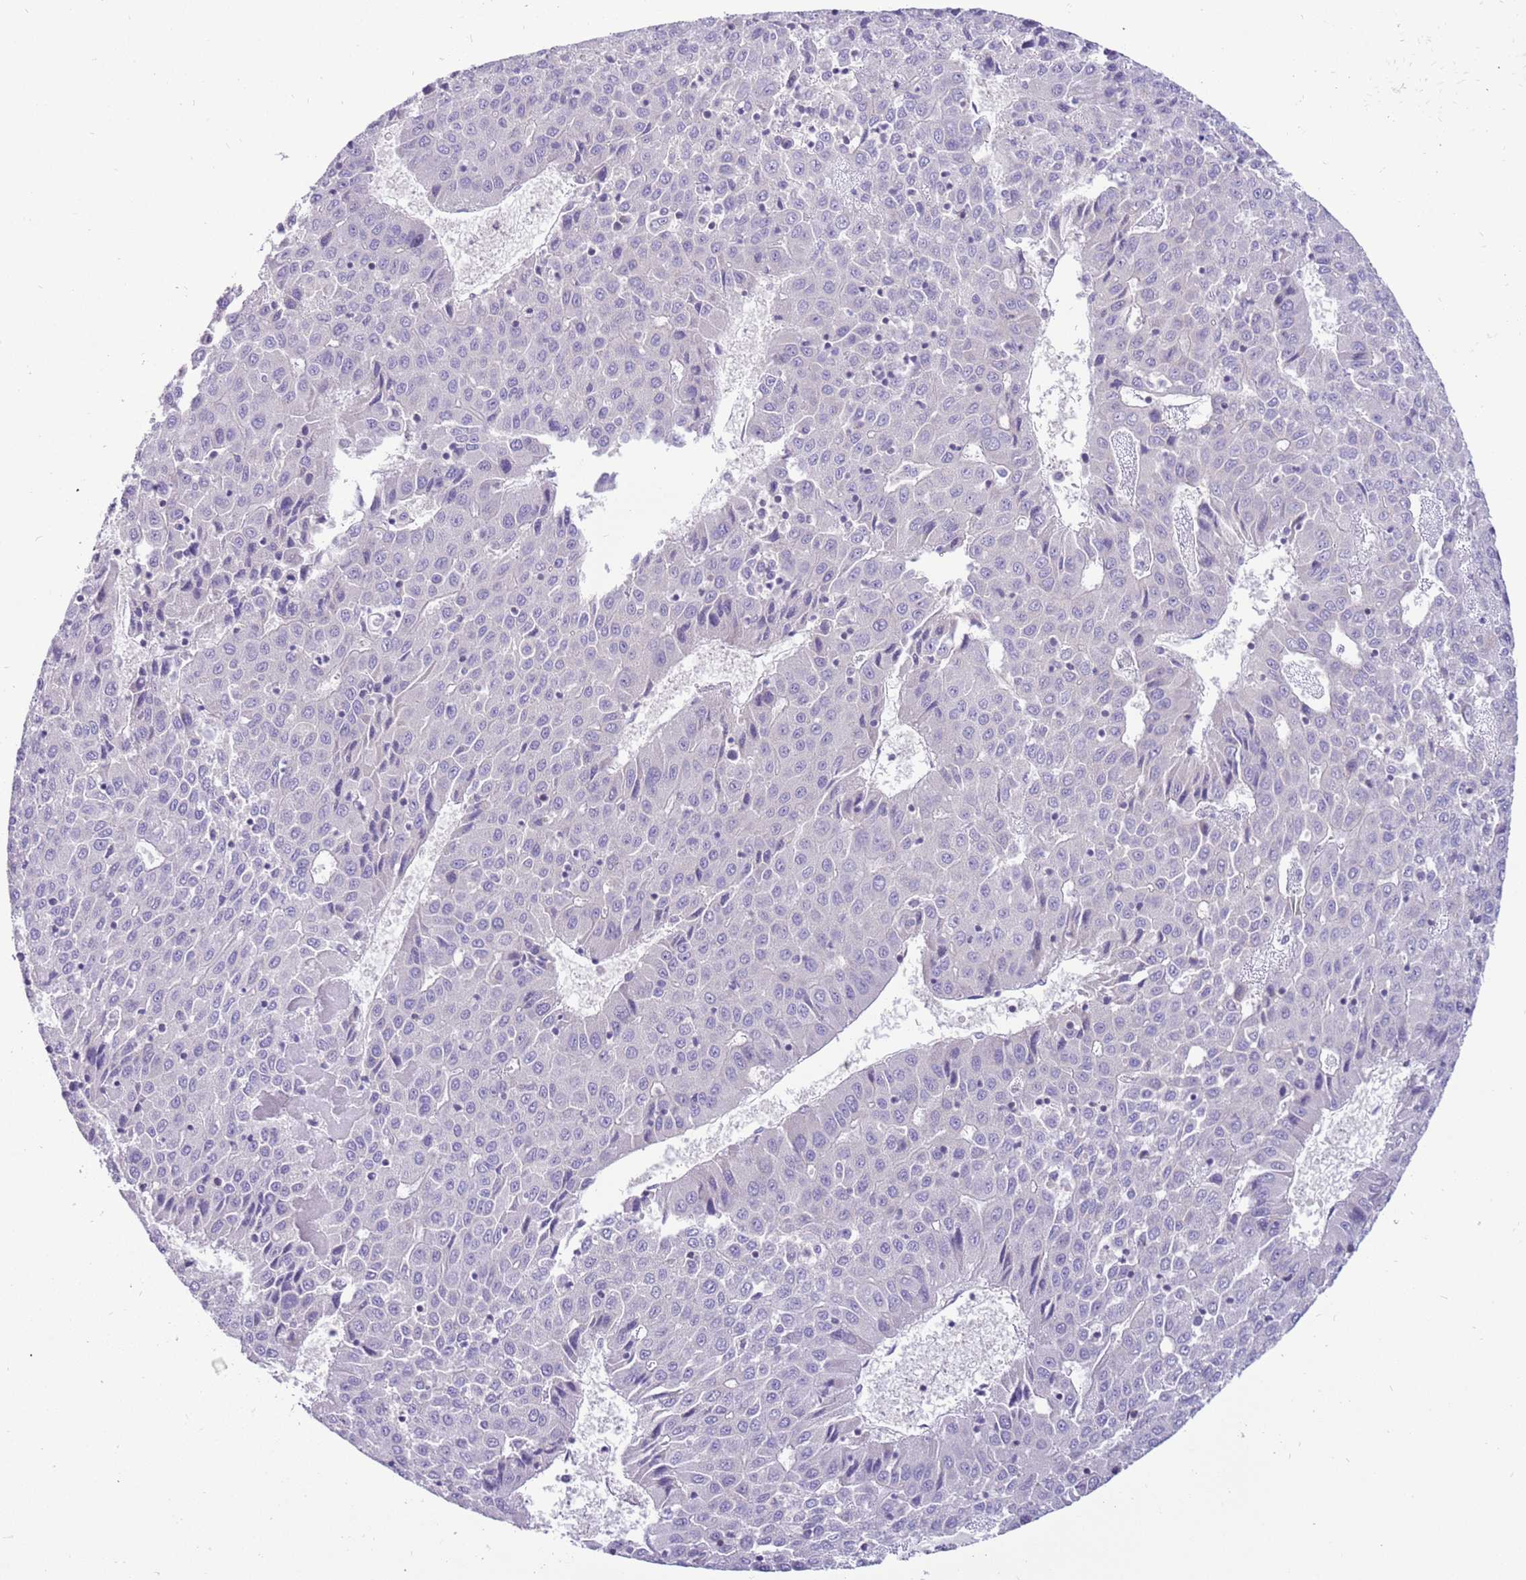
{"staining": {"intensity": "negative", "quantity": "none", "location": "none"}, "tissue": "liver cancer", "cell_type": "Tumor cells", "image_type": "cancer", "snomed": [{"axis": "morphology", "description": "Carcinoma, Hepatocellular, NOS"}, {"axis": "topography", "description": "Liver"}], "caption": "This photomicrograph is of hepatocellular carcinoma (liver) stained with immunohistochemistry to label a protein in brown with the nuclei are counter-stained blue. There is no positivity in tumor cells. Brightfield microscopy of immunohistochemistry (IHC) stained with DAB (brown) and hematoxylin (blue), captured at high magnification.", "gene": "GLCE", "patient": {"sex": "female", "age": 53}}